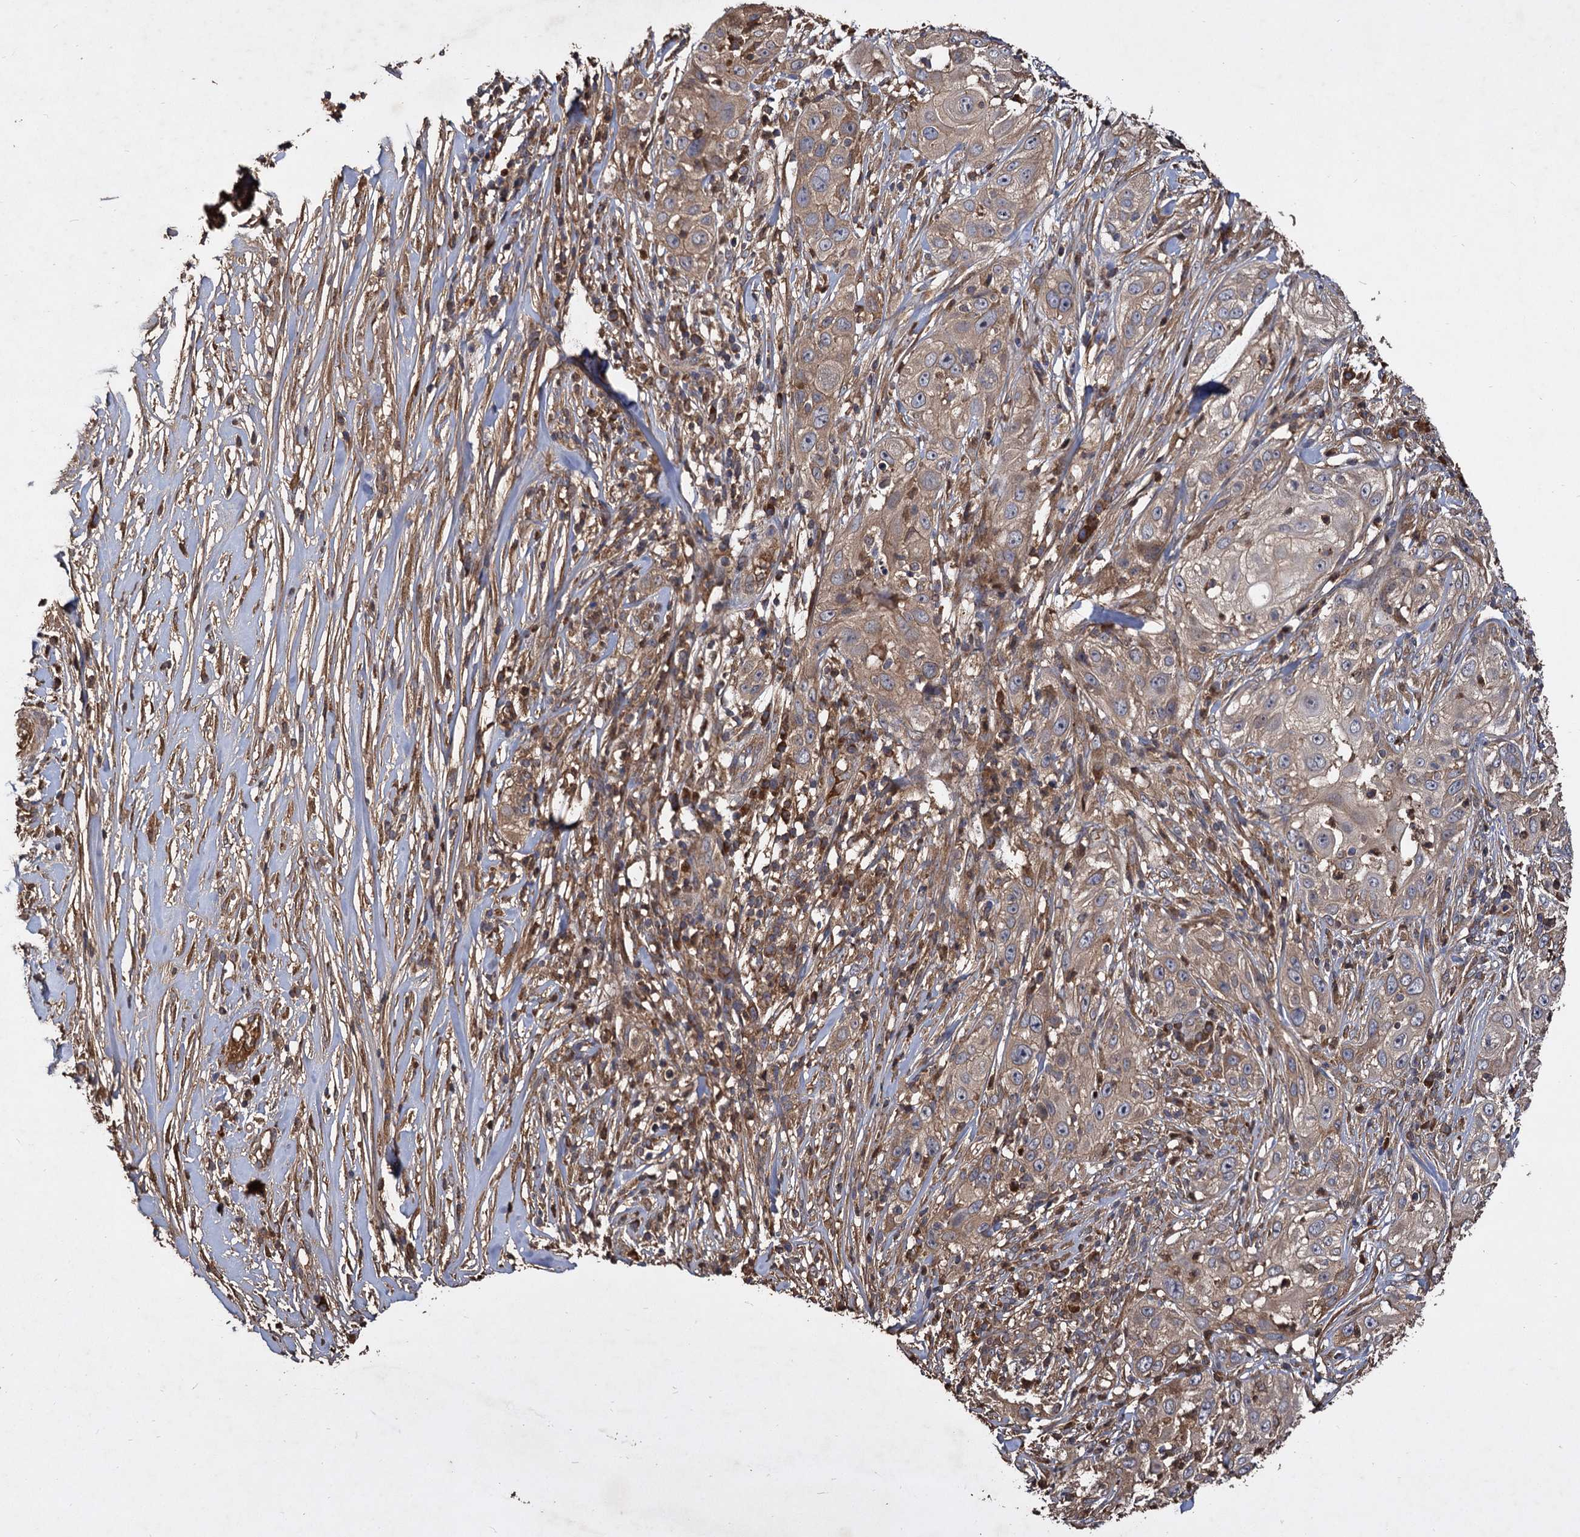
{"staining": {"intensity": "weak", "quantity": "25%-75%", "location": "cytoplasmic/membranous"}, "tissue": "skin cancer", "cell_type": "Tumor cells", "image_type": "cancer", "snomed": [{"axis": "morphology", "description": "Squamous cell carcinoma, NOS"}, {"axis": "topography", "description": "Skin"}], "caption": "Human skin cancer (squamous cell carcinoma) stained with a brown dye exhibits weak cytoplasmic/membranous positive expression in about 25%-75% of tumor cells.", "gene": "GCLC", "patient": {"sex": "female", "age": 44}}